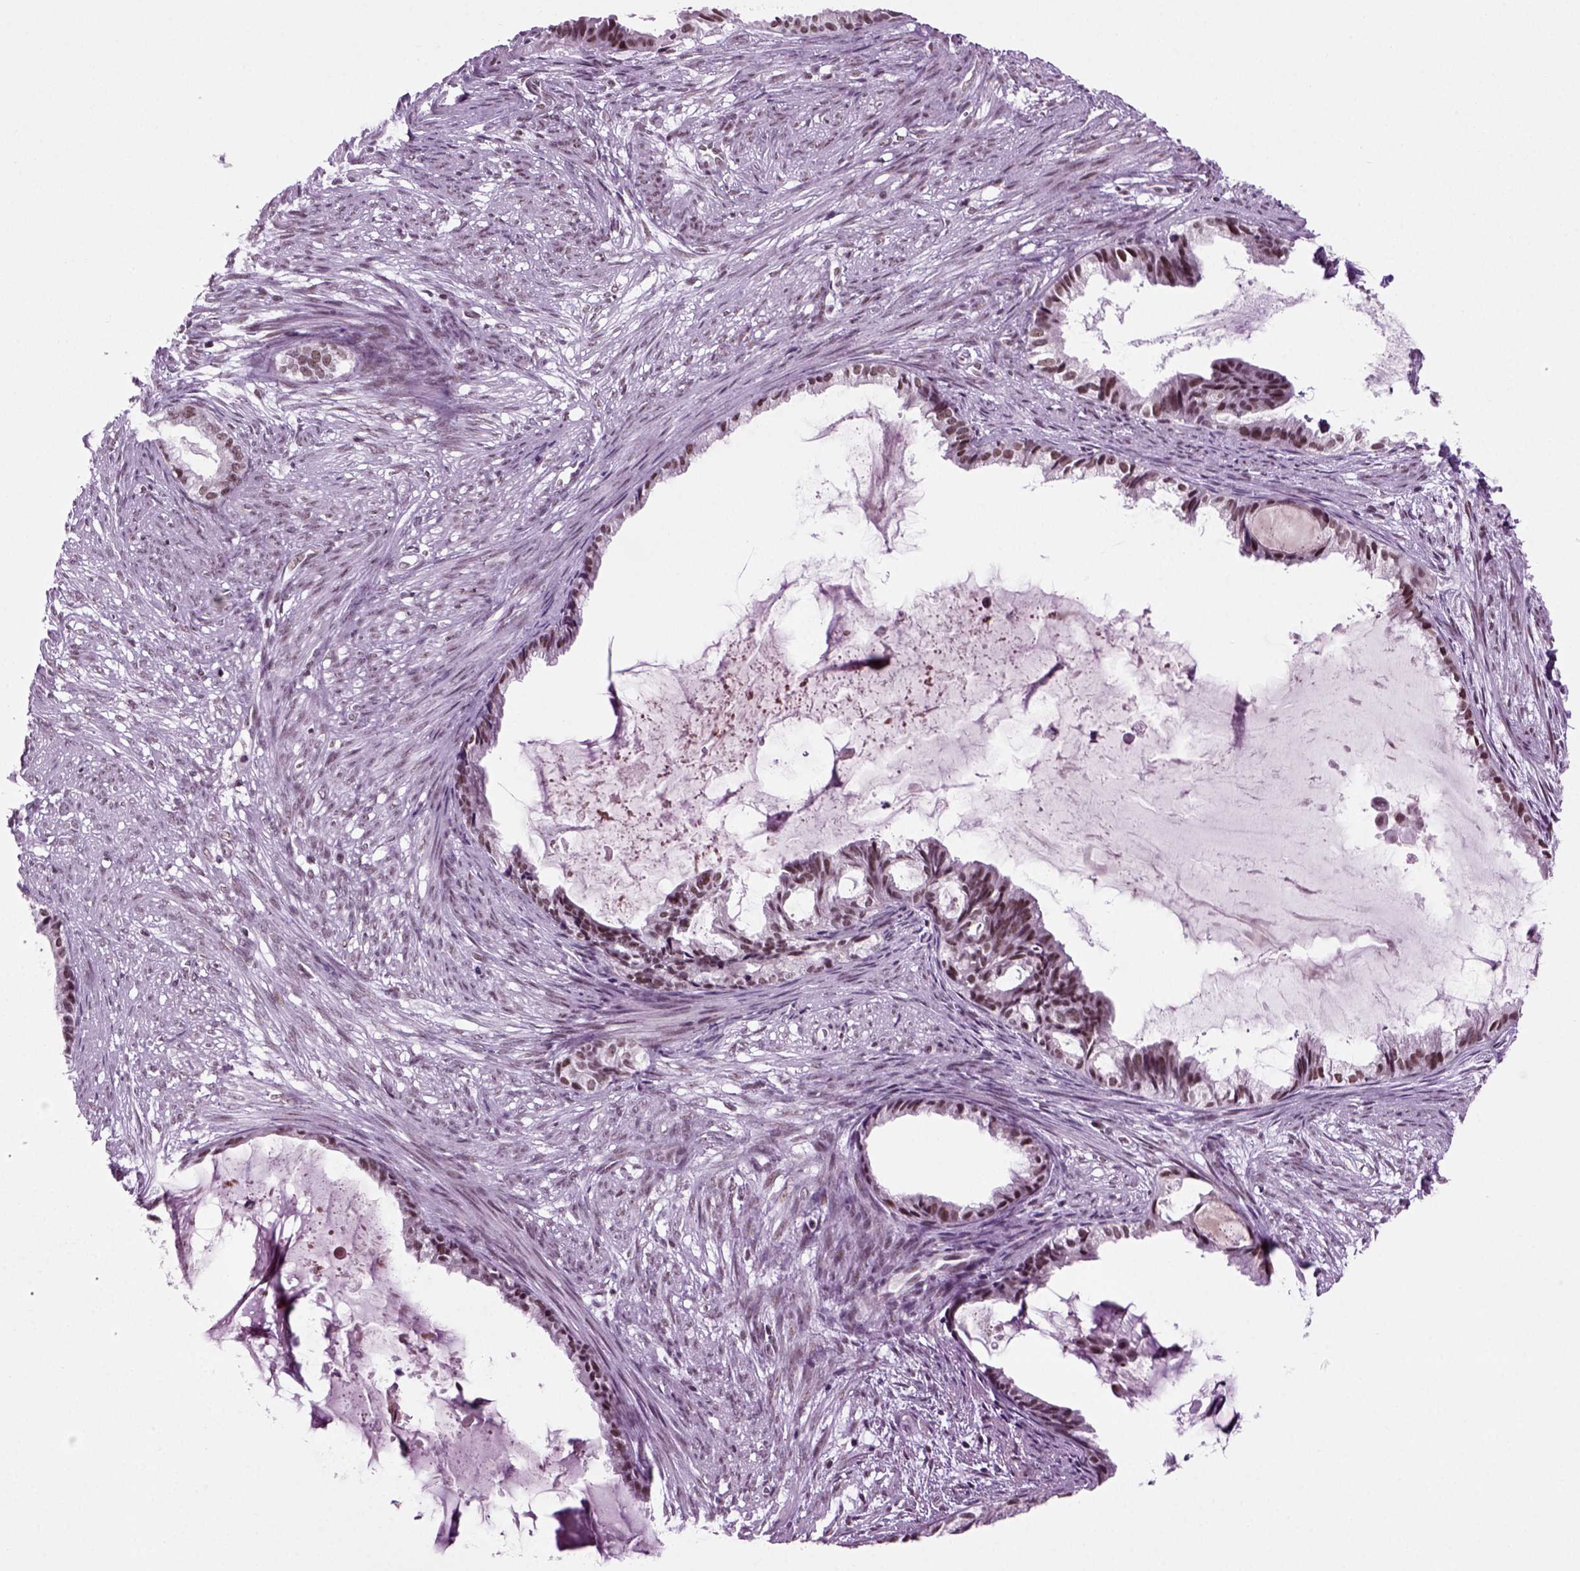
{"staining": {"intensity": "moderate", "quantity": ">75%", "location": "nuclear"}, "tissue": "endometrial cancer", "cell_type": "Tumor cells", "image_type": "cancer", "snomed": [{"axis": "morphology", "description": "Adenocarcinoma, NOS"}, {"axis": "topography", "description": "Endometrium"}], "caption": "Immunohistochemistry (IHC) (DAB (3,3'-diaminobenzidine)) staining of endometrial cancer displays moderate nuclear protein expression in approximately >75% of tumor cells. (DAB = brown stain, brightfield microscopy at high magnification).", "gene": "RCOR3", "patient": {"sex": "female", "age": 86}}